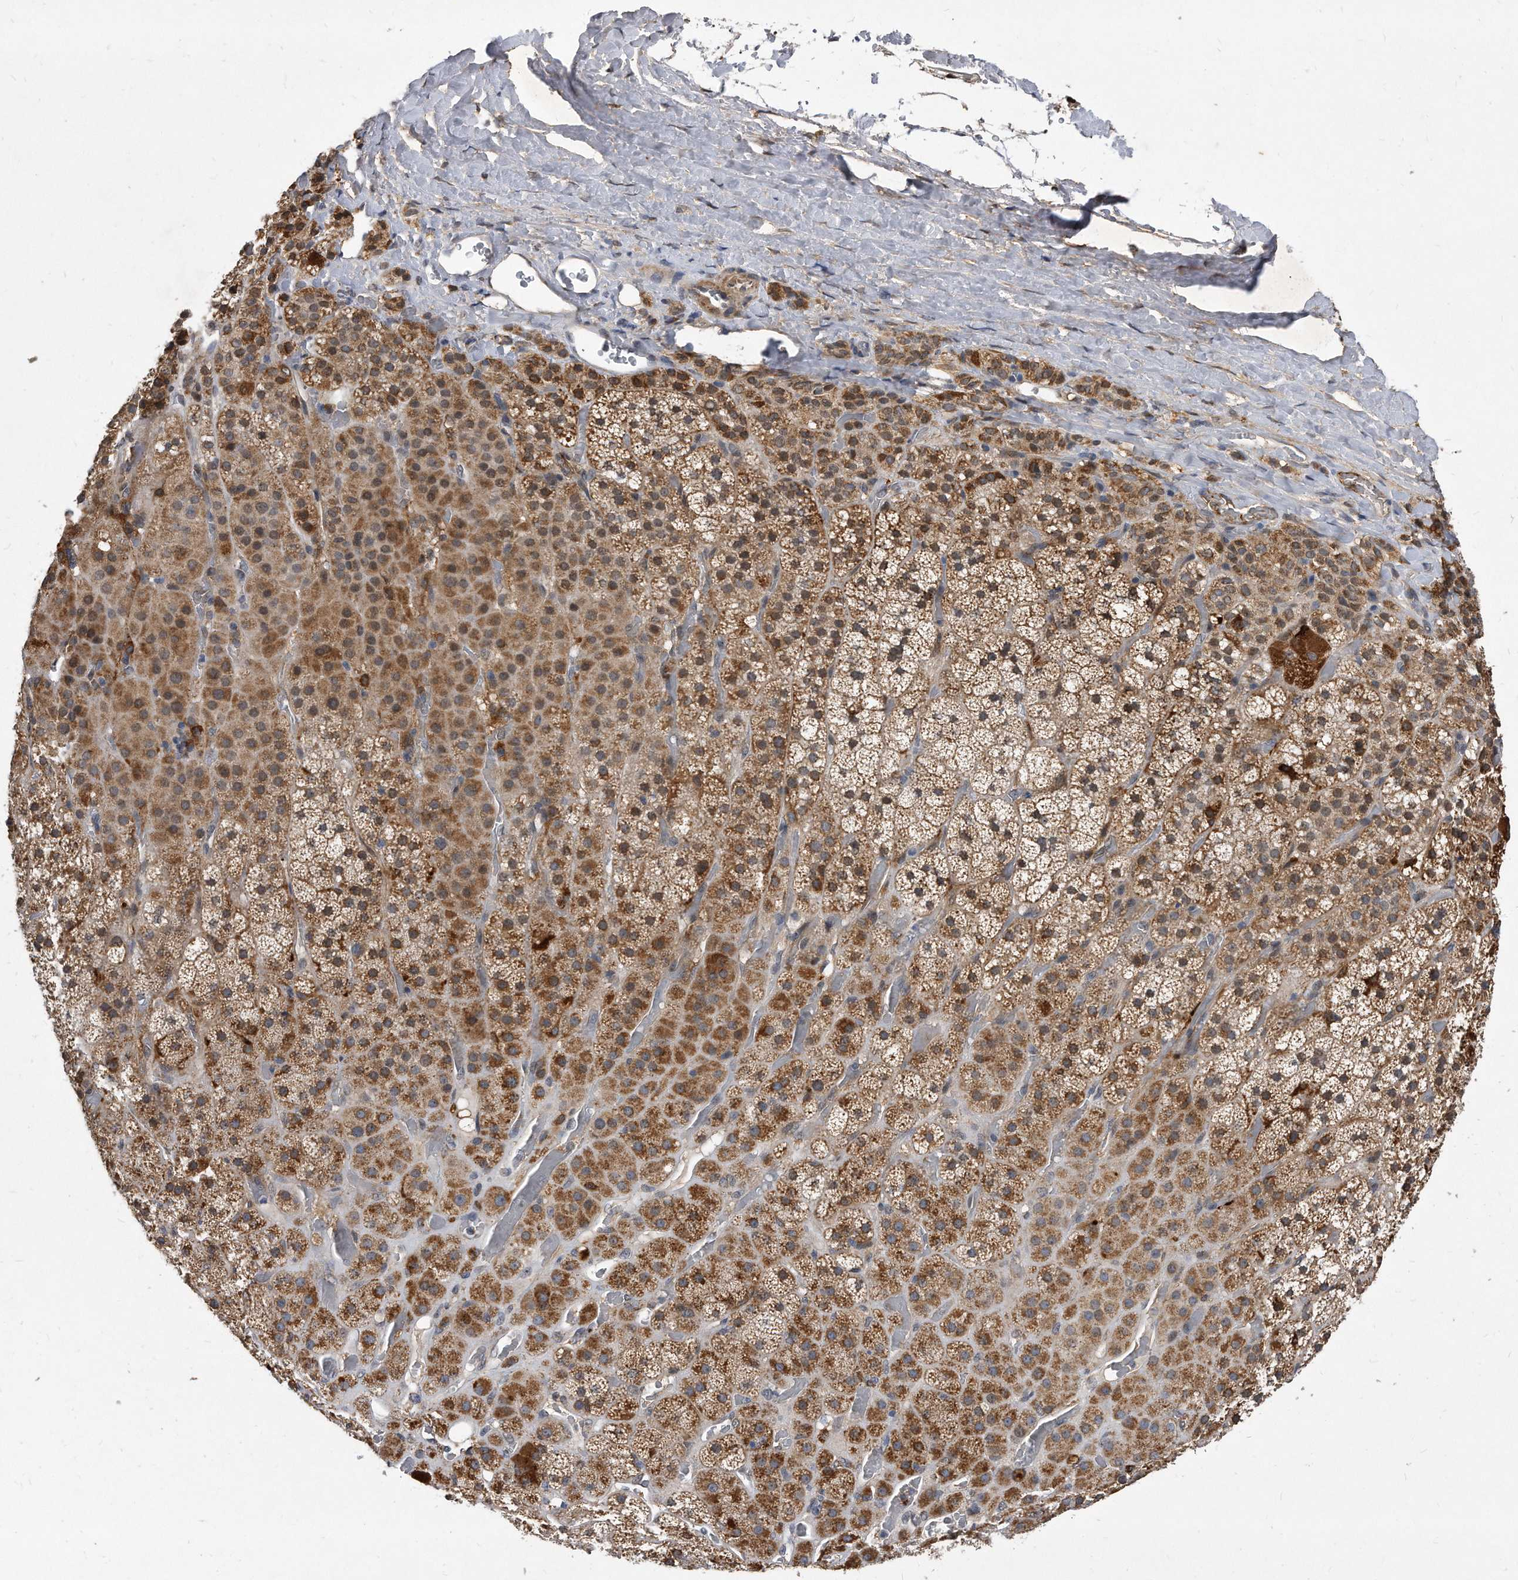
{"staining": {"intensity": "moderate", "quantity": ">75%", "location": "cytoplasmic/membranous"}, "tissue": "adrenal gland", "cell_type": "Glandular cells", "image_type": "normal", "snomed": [{"axis": "morphology", "description": "Normal tissue, NOS"}, {"axis": "topography", "description": "Adrenal gland"}], "caption": "DAB (3,3'-diaminobenzidine) immunohistochemical staining of unremarkable adrenal gland exhibits moderate cytoplasmic/membranous protein expression in approximately >75% of glandular cells. Using DAB (3,3'-diaminobenzidine) (brown) and hematoxylin (blue) stains, captured at high magnification using brightfield microscopy.", "gene": "SOBP", "patient": {"sex": "male", "age": 57}}